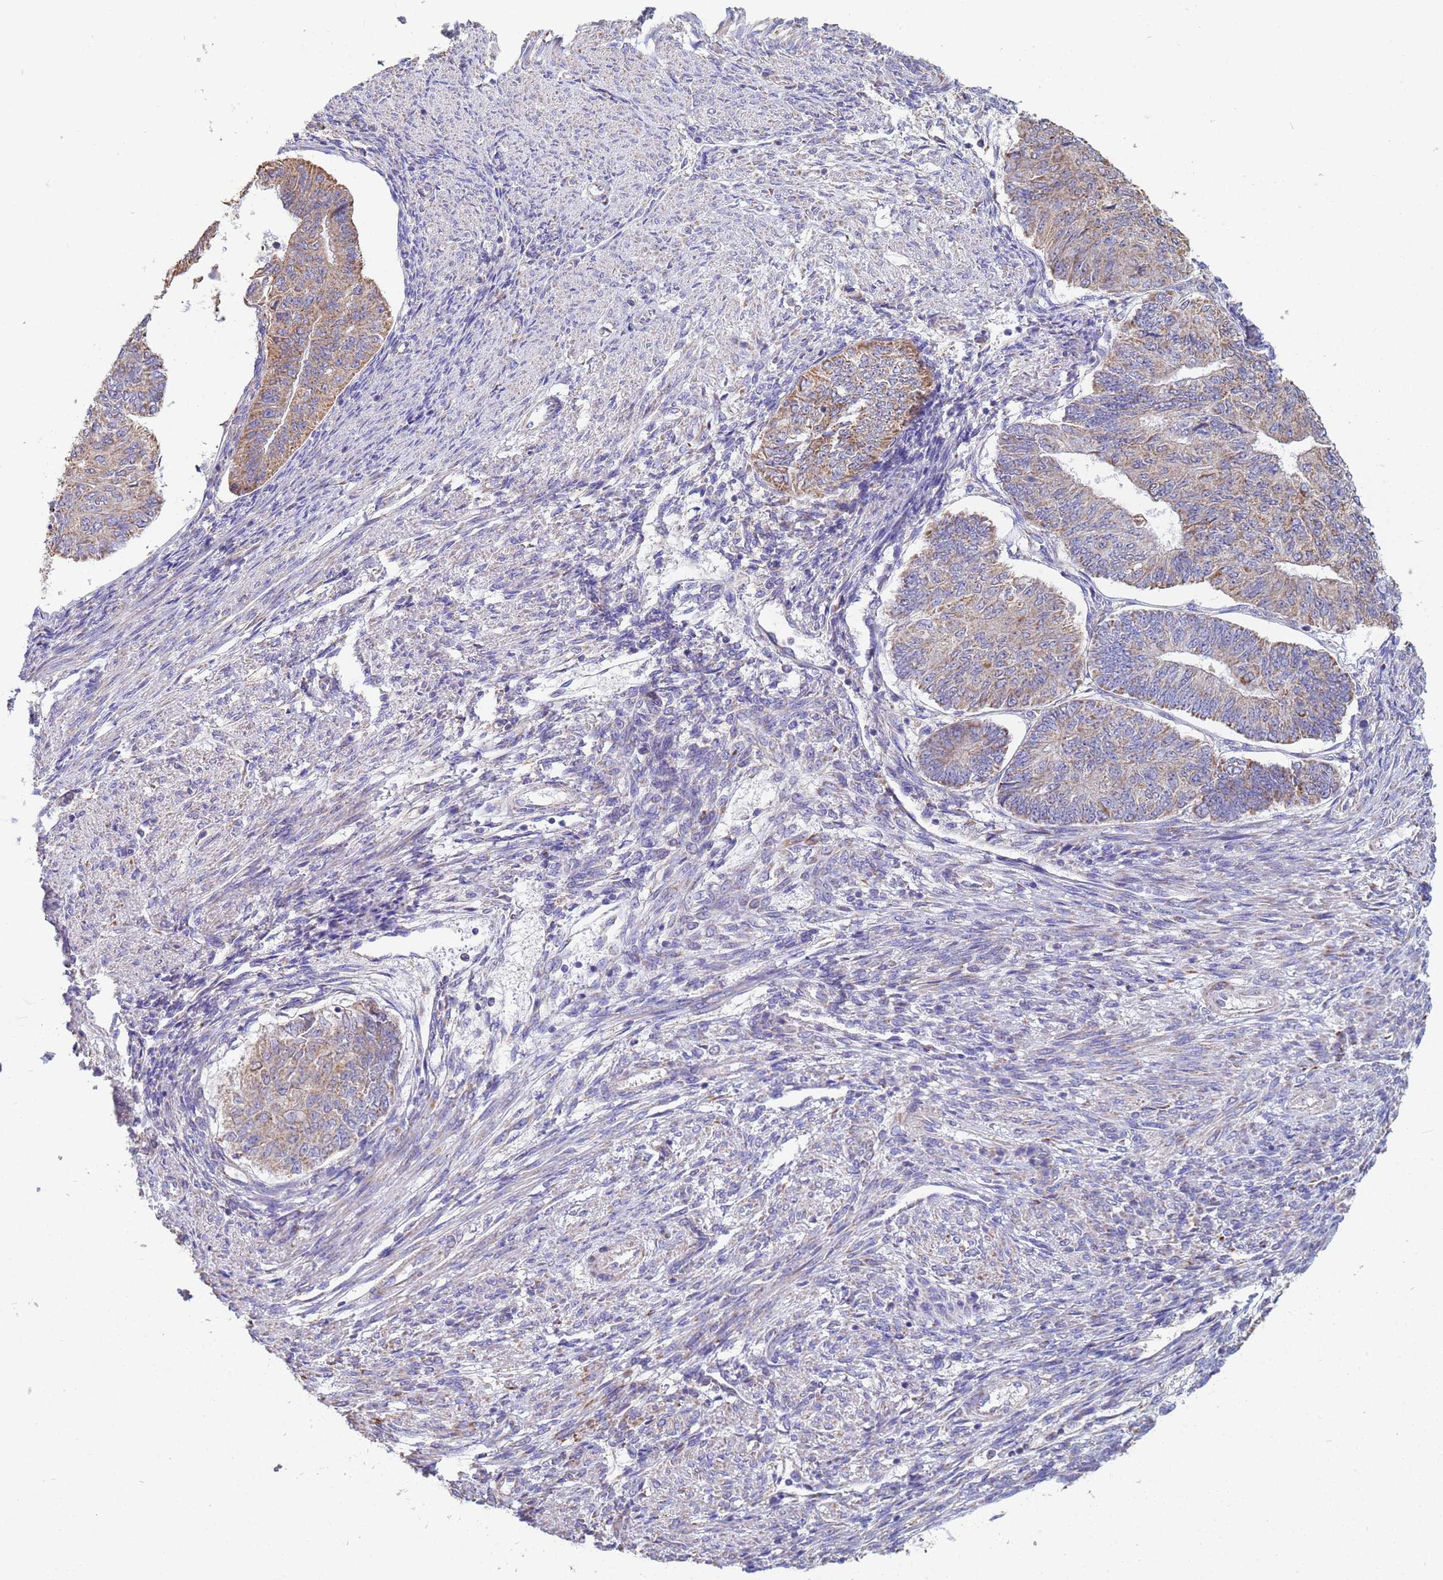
{"staining": {"intensity": "weak", "quantity": ">75%", "location": "cytoplasmic/membranous"}, "tissue": "endometrial cancer", "cell_type": "Tumor cells", "image_type": "cancer", "snomed": [{"axis": "morphology", "description": "Adenocarcinoma, NOS"}, {"axis": "topography", "description": "Endometrium"}], "caption": "Immunohistochemistry histopathology image of neoplastic tissue: human adenocarcinoma (endometrial) stained using immunohistochemistry (IHC) displays low levels of weak protein expression localized specifically in the cytoplasmic/membranous of tumor cells, appearing as a cytoplasmic/membranous brown color.", "gene": "UQCRH", "patient": {"sex": "female", "age": 32}}